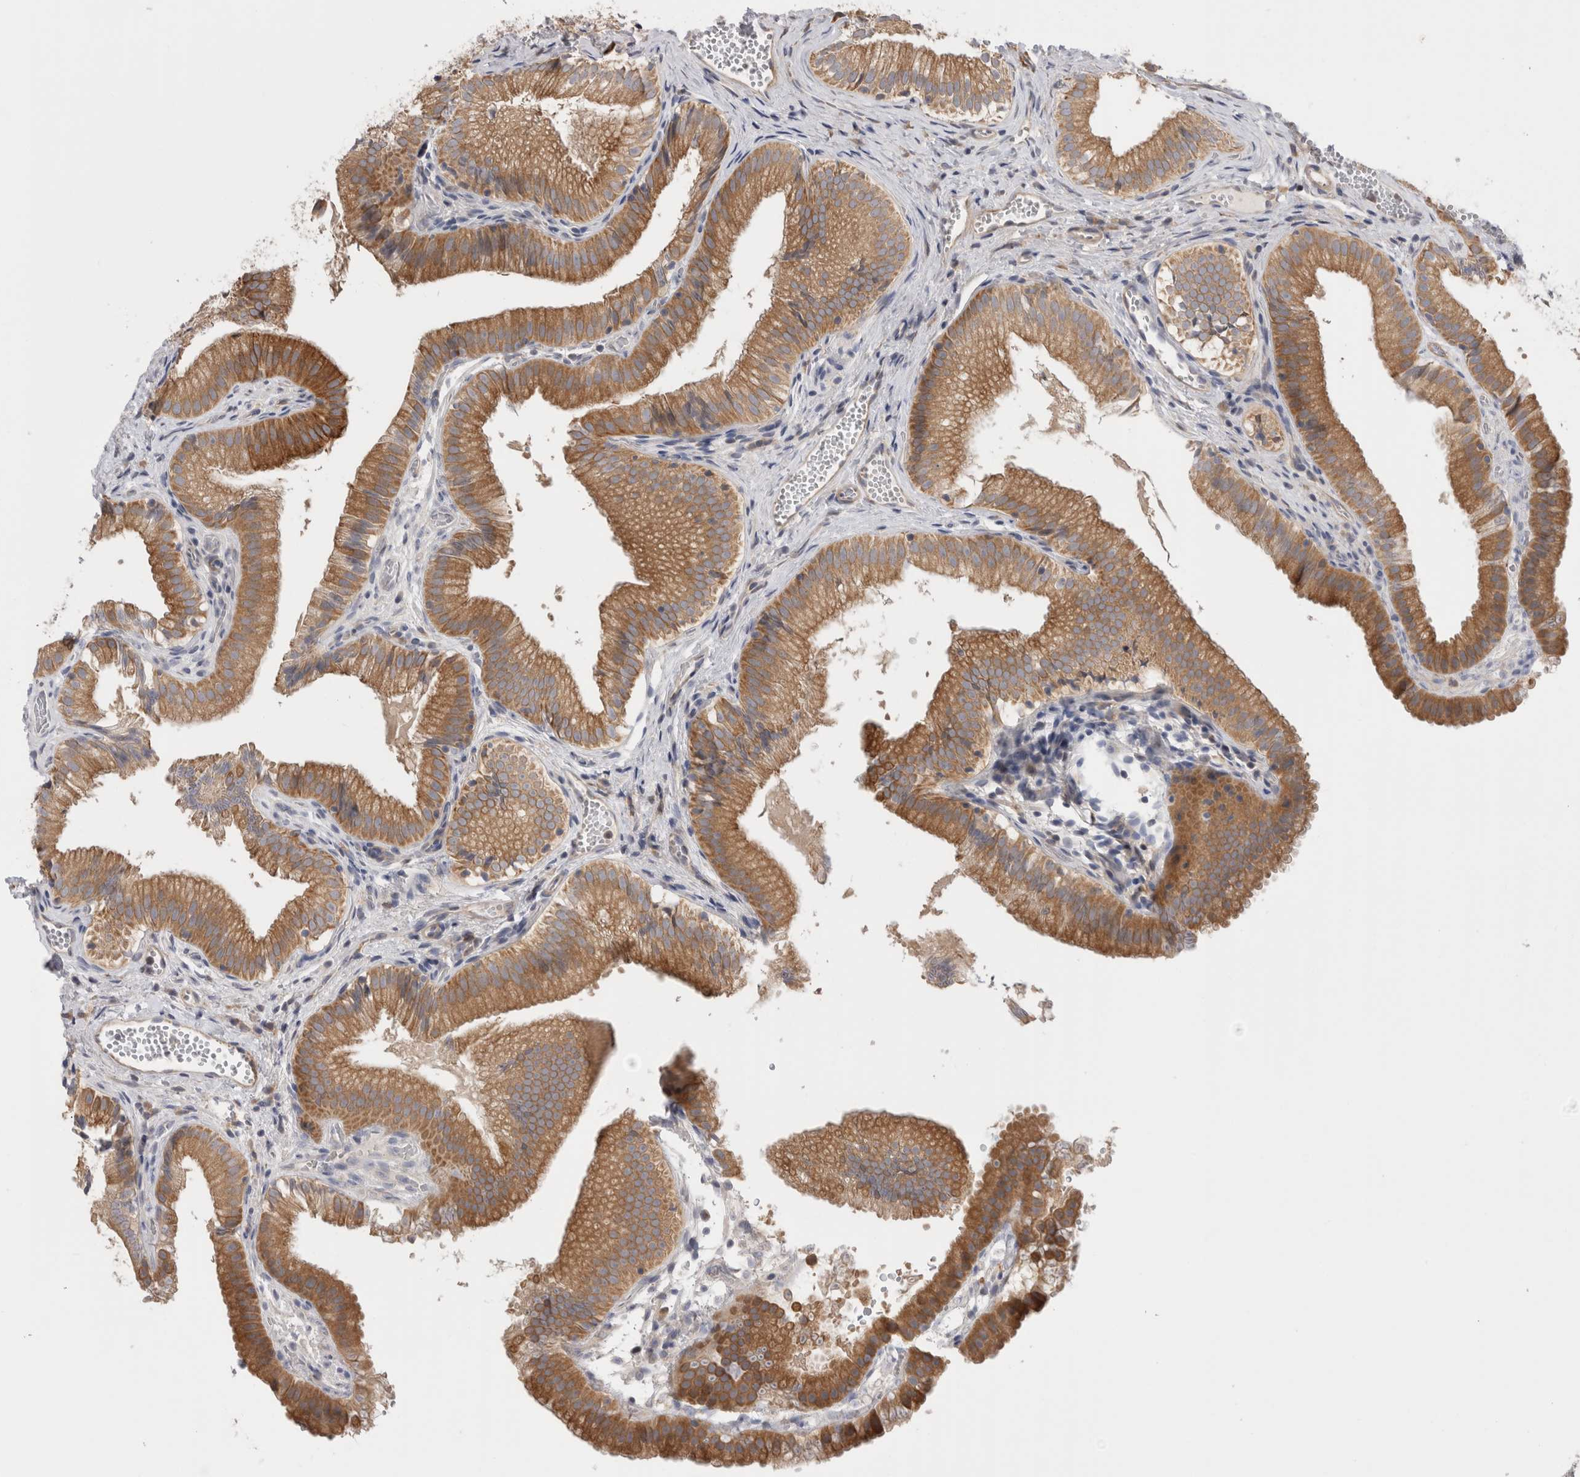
{"staining": {"intensity": "moderate", "quantity": ">75%", "location": "cytoplasmic/membranous"}, "tissue": "gallbladder", "cell_type": "Glandular cells", "image_type": "normal", "snomed": [{"axis": "morphology", "description": "Normal tissue, NOS"}, {"axis": "topography", "description": "Gallbladder"}], "caption": "An immunohistochemistry (IHC) image of benign tissue is shown. Protein staining in brown highlights moderate cytoplasmic/membranous positivity in gallbladder within glandular cells. The staining is performed using DAB brown chromogen to label protein expression. The nuclei are counter-stained blue using hematoxylin.", "gene": "SMAP2", "patient": {"sex": "female", "age": 30}}